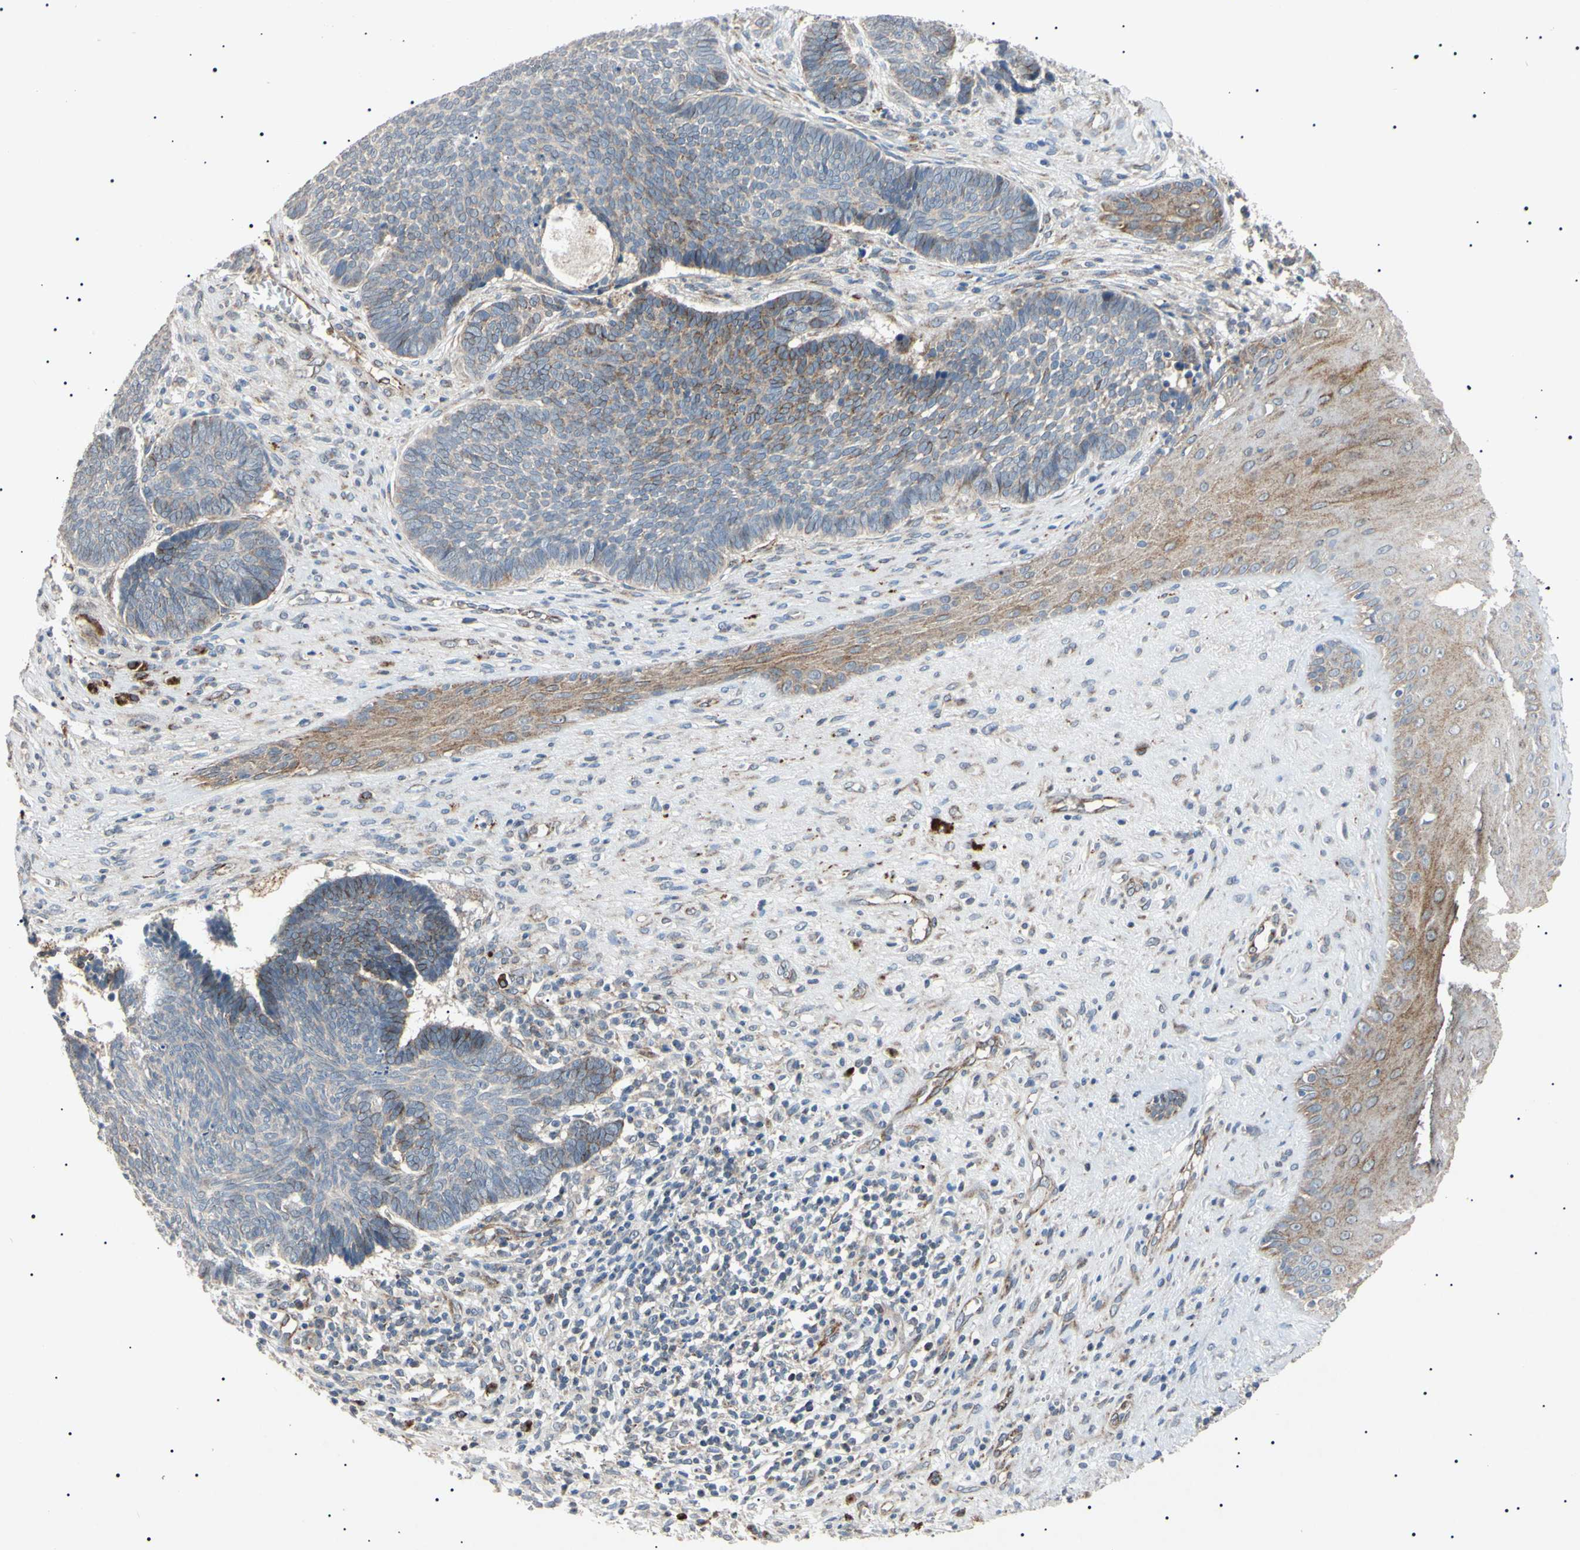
{"staining": {"intensity": "moderate", "quantity": "<25%", "location": "cytoplasmic/membranous,nuclear"}, "tissue": "skin cancer", "cell_type": "Tumor cells", "image_type": "cancer", "snomed": [{"axis": "morphology", "description": "Basal cell carcinoma"}, {"axis": "topography", "description": "Skin"}], "caption": "Tumor cells reveal moderate cytoplasmic/membranous and nuclear positivity in about <25% of cells in skin cancer (basal cell carcinoma).", "gene": "TUBB4A", "patient": {"sex": "male", "age": 84}}